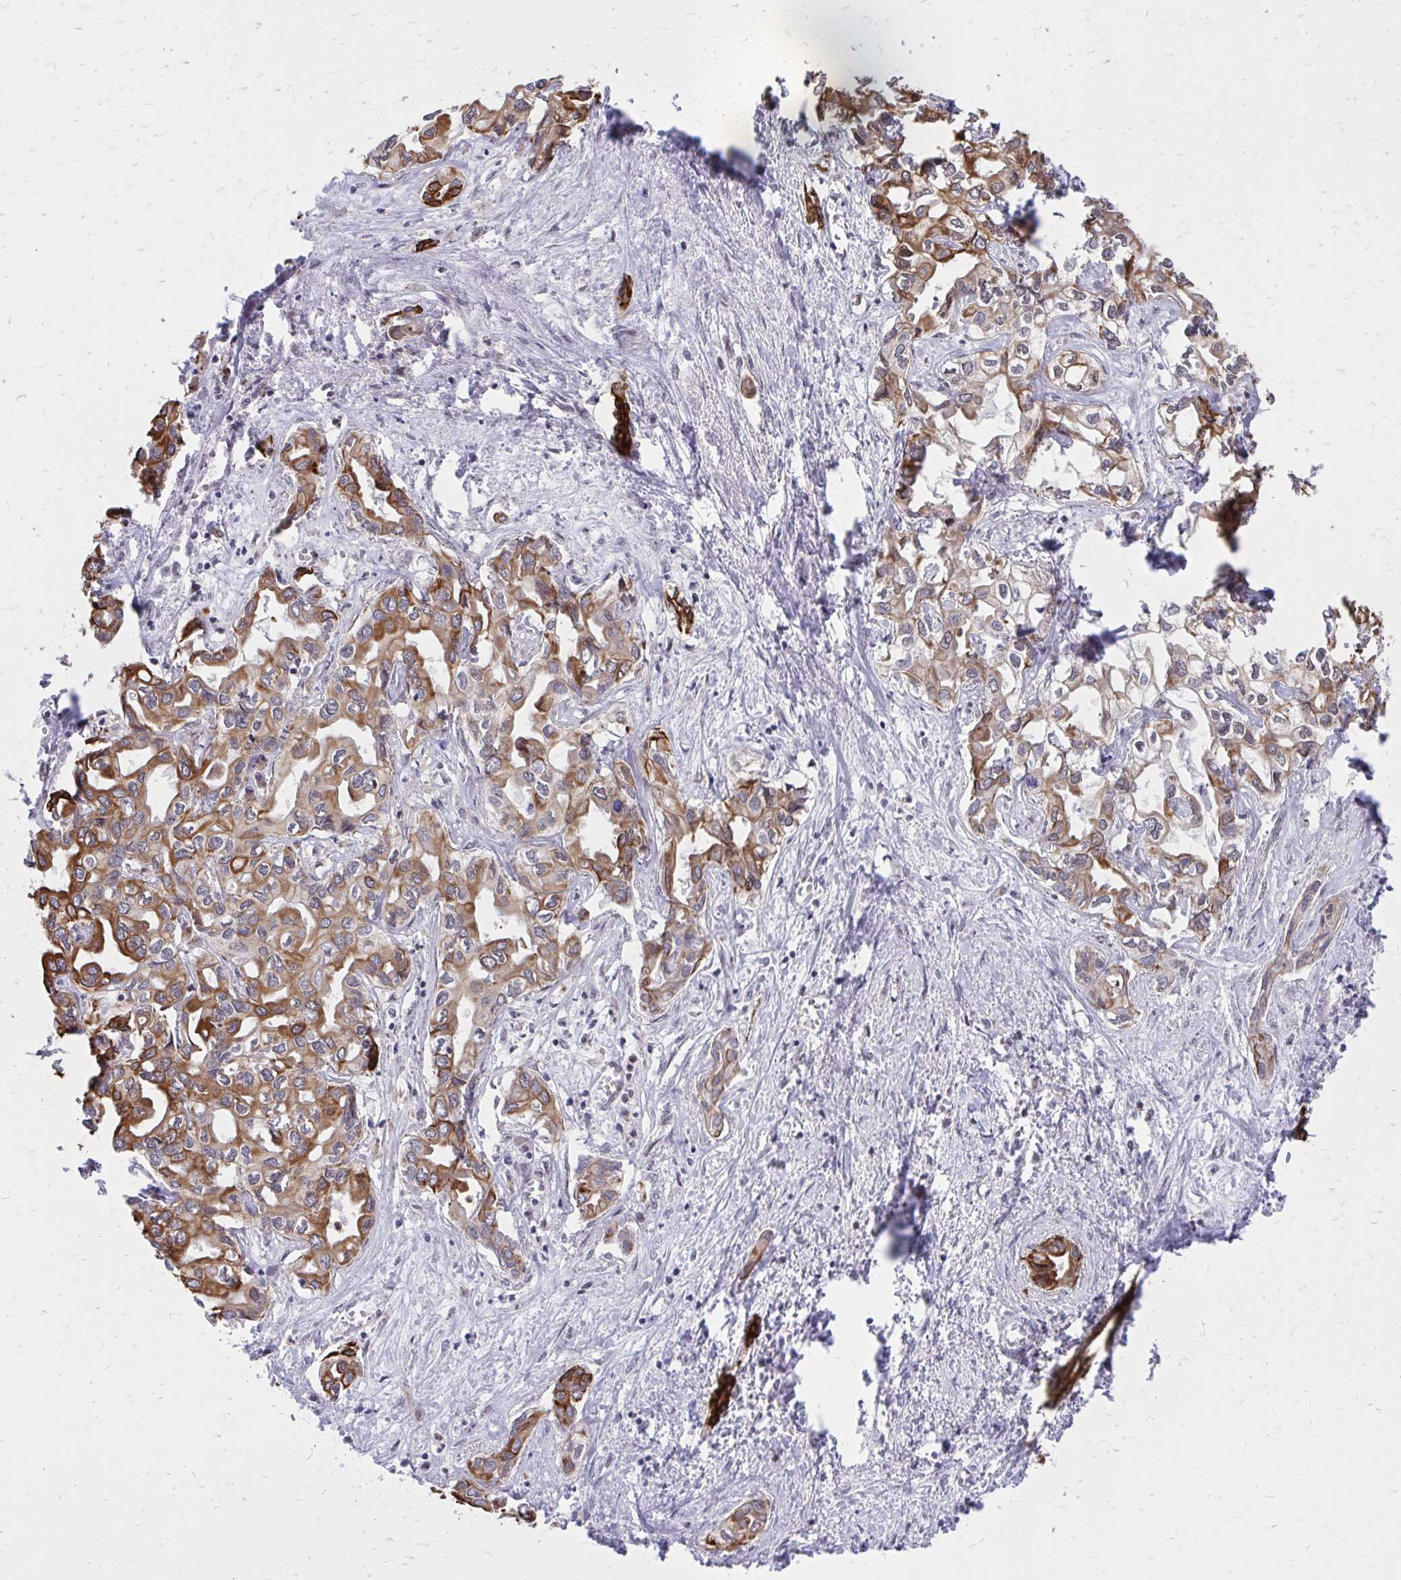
{"staining": {"intensity": "moderate", "quantity": ">75%", "location": "cytoplasmic/membranous,nuclear"}, "tissue": "liver cancer", "cell_type": "Tumor cells", "image_type": "cancer", "snomed": [{"axis": "morphology", "description": "Cholangiocarcinoma"}, {"axis": "topography", "description": "Liver"}], "caption": "Protein expression analysis of liver cancer displays moderate cytoplasmic/membranous and nuclear positivity in approximately >75% of tumor cells. Nuclei are stained in blue.", "gene": "ANKRD30B", "patient": {"sex": "female", "age": 64}}